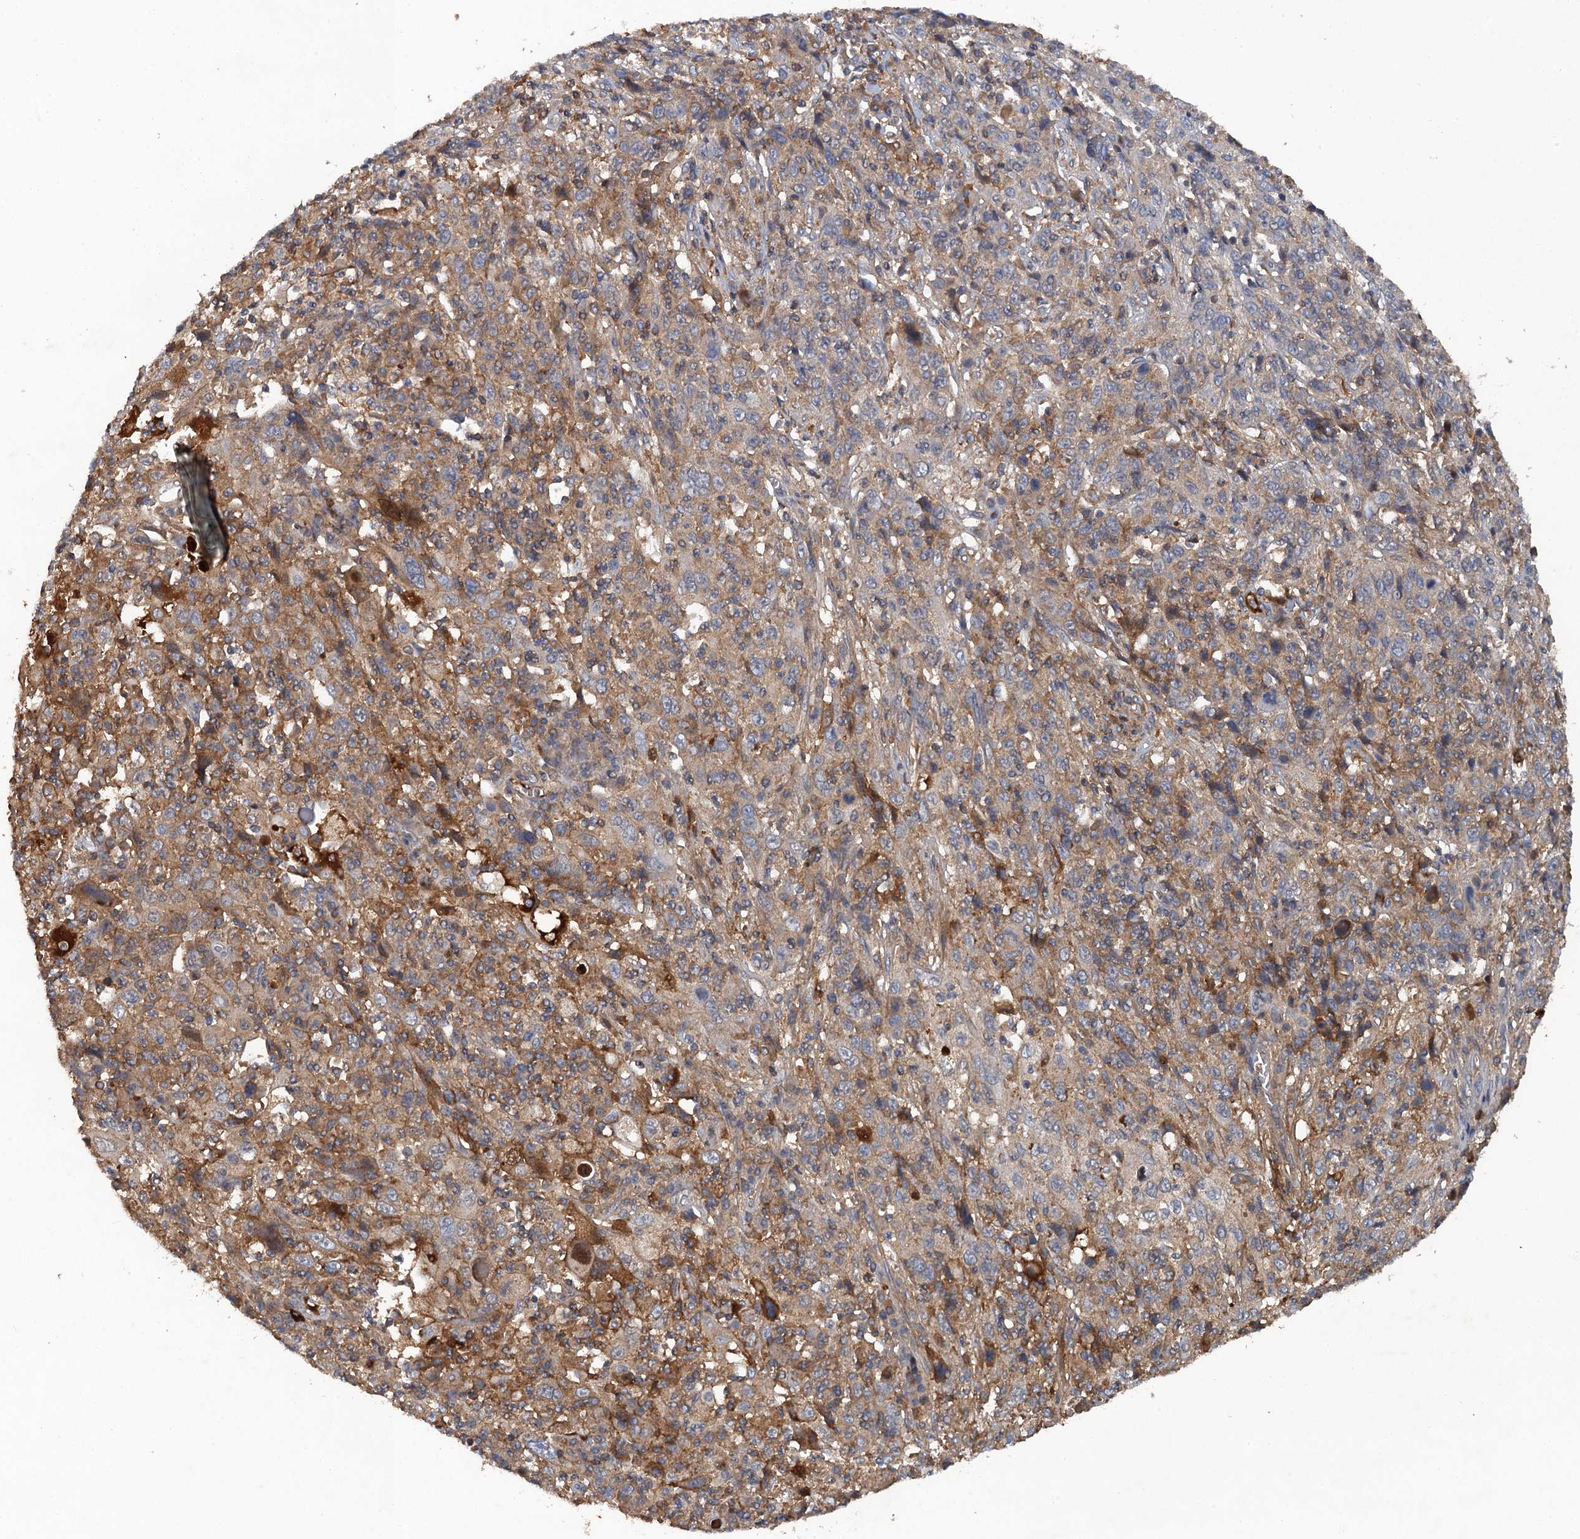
{"staining": {"intensity": "weak", "quantity": "25%-75%", "location": "cytoplasmic/membranous"}, "tissue": "cervical cancer", "cell_type": "Tumor cells", "image_type": "cancer", "snomed": [{"axis": "morphology", "description": "Squamous cell carcinoma, NOS"}, {"axis": "topography", "description": "Cervix"}], "caption": "DAB immunohistochemical staining of cervical squamous cell carcinoma displays weak cytoplasmic/membranous protein staining in about 25%-75% of tumor cells.", "gene": "HAPLN3", "patient": {"sex": "female", "age": 46}}